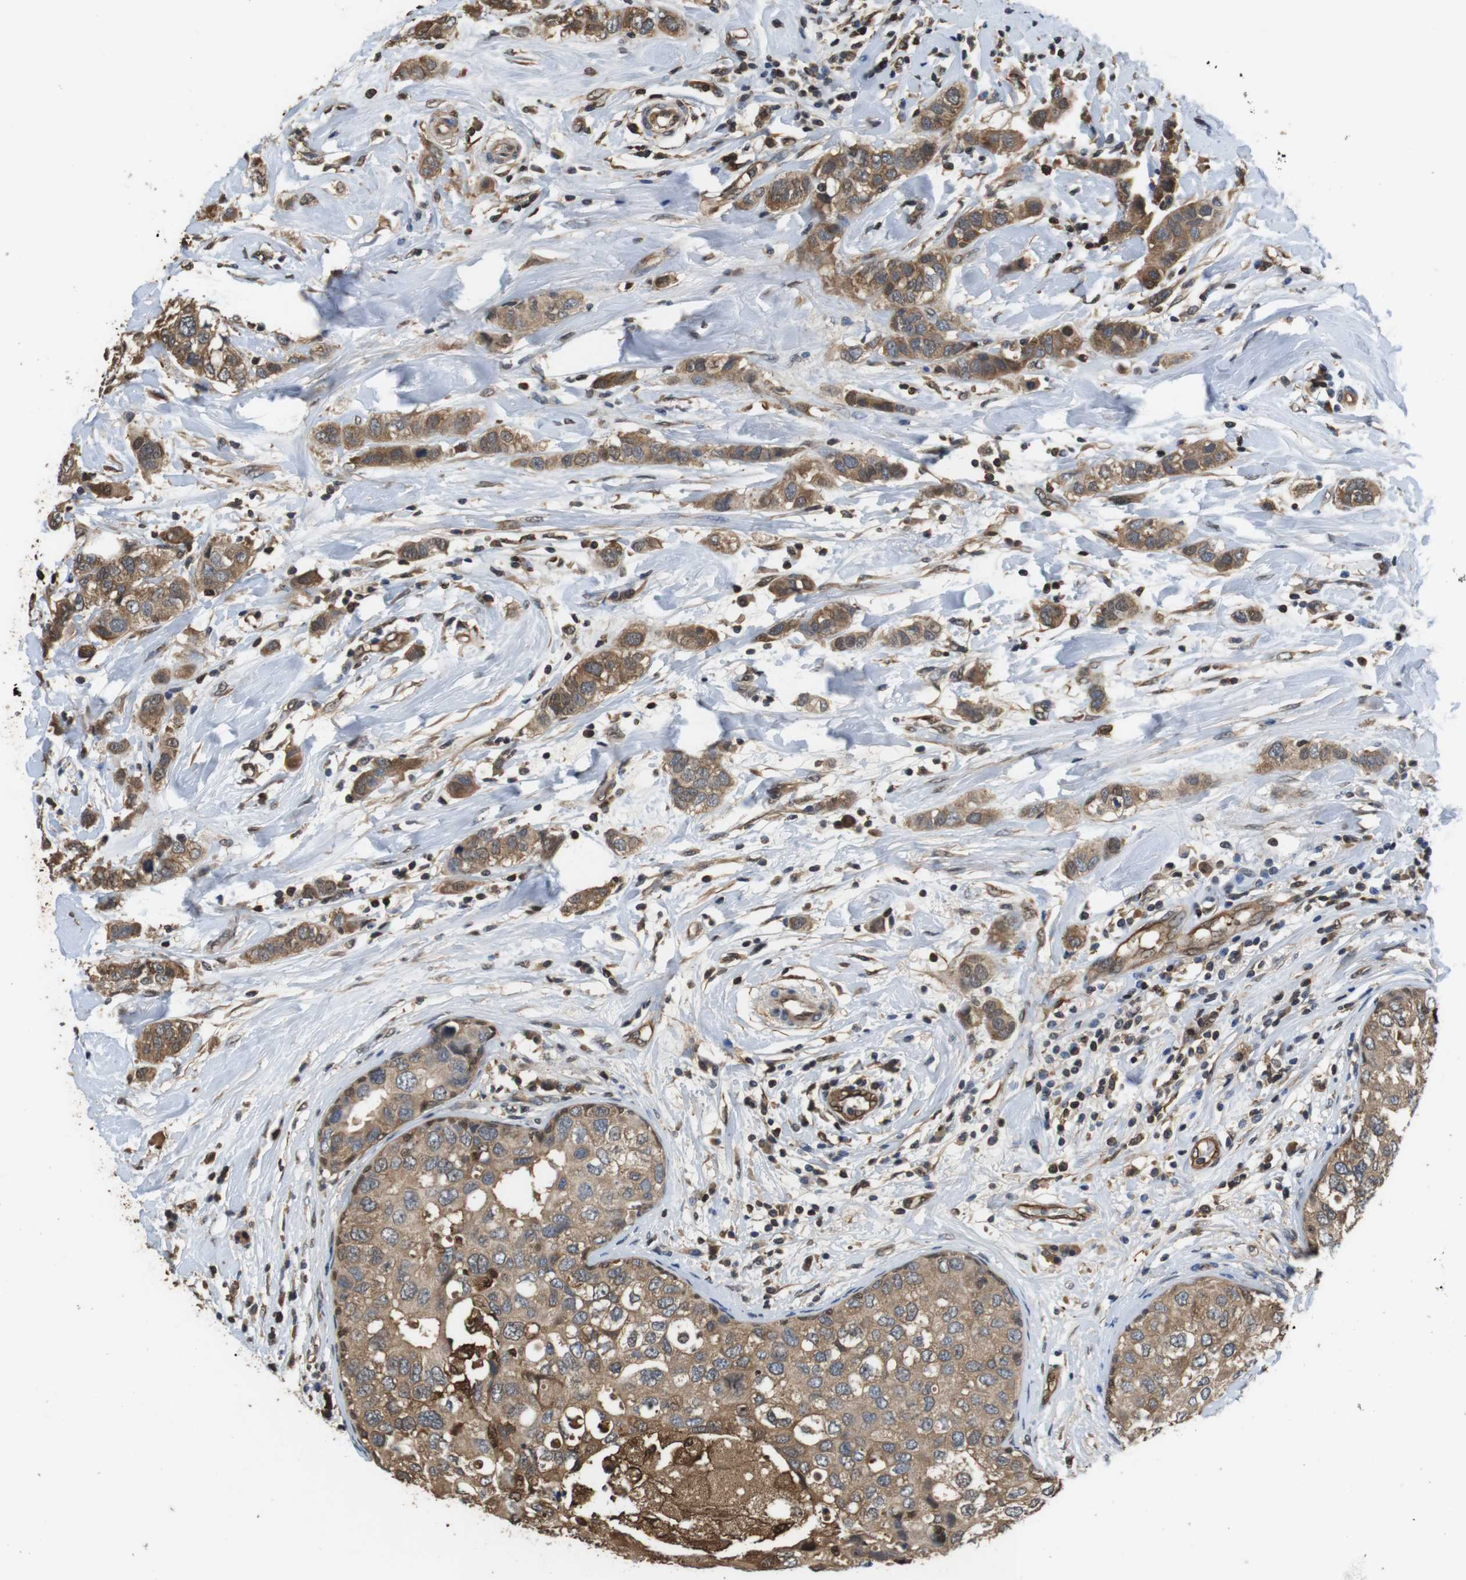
{"staining": {"intensity": "moderate", "quantity": ">75%", "location": "cytoplasmic/membranous"}, "tissue": "breast cancer", "cell_type": "Tumor cells", "image_type": "cancer", "snomed": [{"axis": "morphology", "description": "Duct carcinoma"}, {"axis": "topography", "description": "Breast"}], "caption": "A brown stain shows moderate cytoplasmic/membranous staining of a protein in invasive ductal carcinoma (breast) tumor cells.", "gene": "LDHA", "patient": {"sex": "female", "age": 50}}